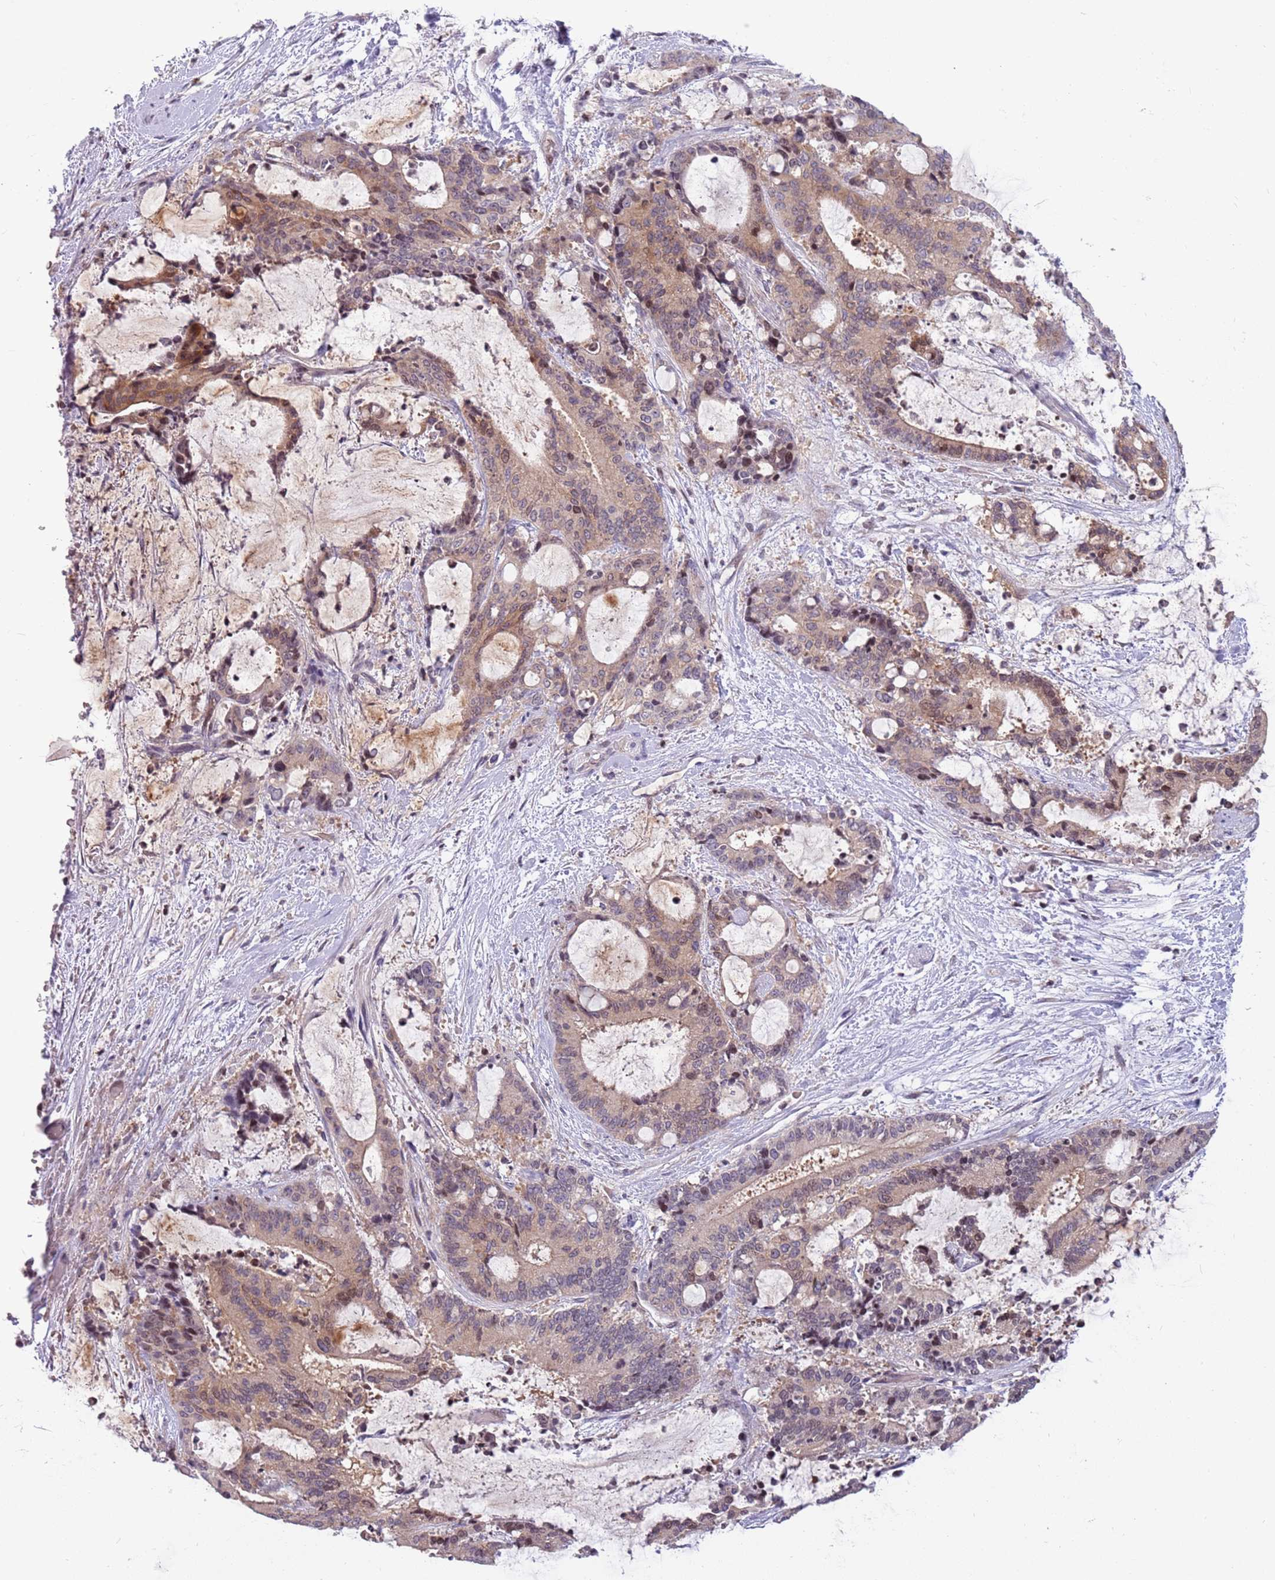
{"staining": {"intensity": "weak", "quantity": "25%-75%", "location": "cytoplasmic/membranous"}, "tissue": "liver cancer", "cell_type": "Tumor cells", "image_type": "cancer", "snomed": [{"axis": "morphology", "description": "Normal tissue, NOS"}, {"axis": "morphology", "description": "Cholangiocarcinoma"}, {"axis": "topography", "description": "Liver"}, {"axis": "topography", "description": "Peripheral nerve tissue"}], "caption": "Liver cholangiocarcinoma tissue demonstrates weak cytoplasmic/membranous staining in about 25%-75% of tumor cells, visualized by immunohistochemistry.", "gene": "ARHGEF5", "patient": {"sex": "female", "age": 73}}